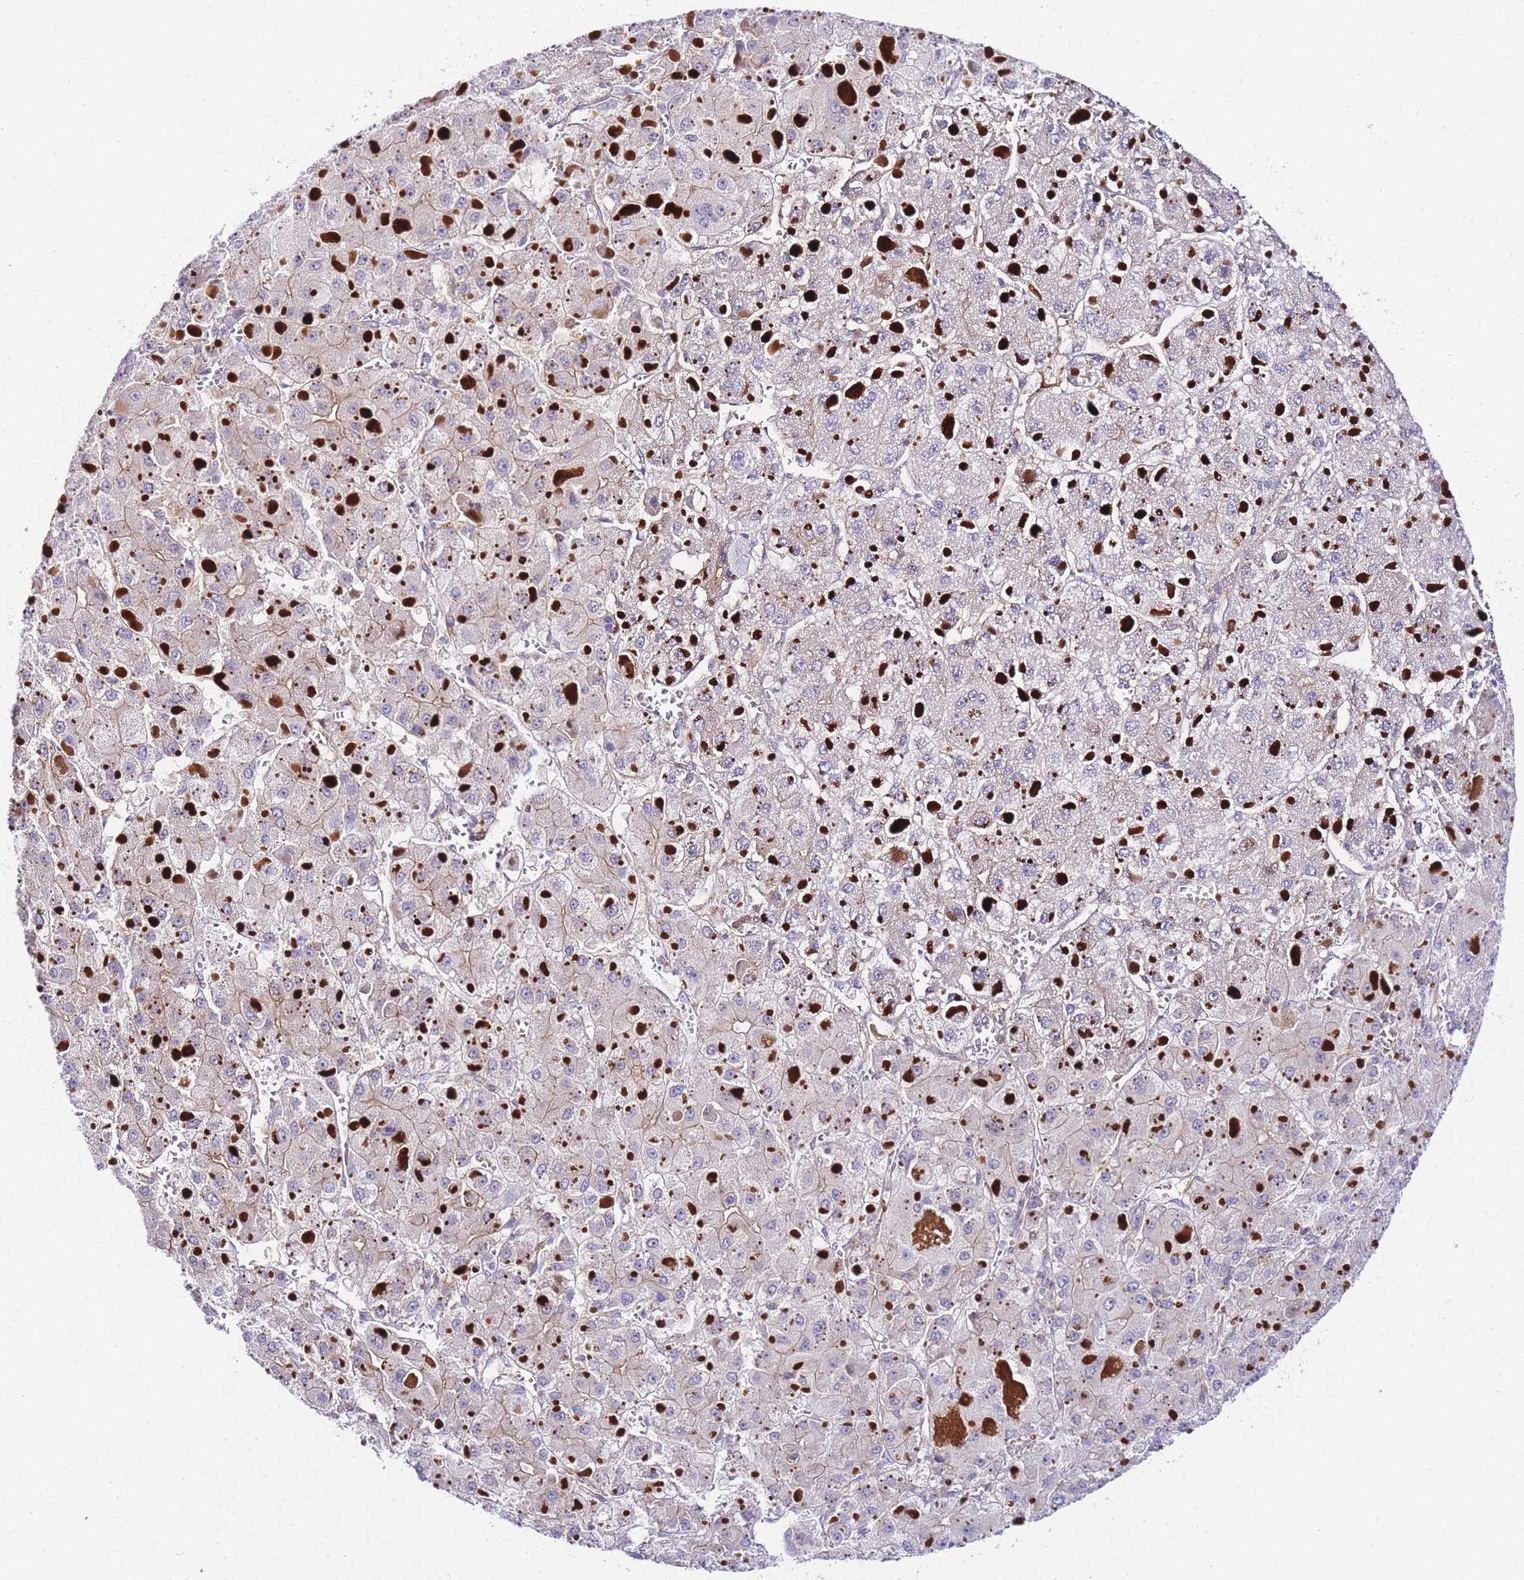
{"staining": {"intensity": "weak", "quantity": "25%-75%", "location": "cytoplasmic/membranous"}, "tissue": "liver cancer", "cell_type": "Tumor cells", "image_type": "cancer", "snomed": [{"axis": "morphology", "description": "Carcinoma, Hepatocellular, NOS"}, {"axis": "topography", "description": "Liver"}], "caption": "This micrograph demonstrates immunohistochemistry (IHC) staining of liver cancer, with low weak cytoplasmic/membranous positivity in approximately 25%-75% of tumor cells.", "gene": "FBN3", "patient": {"sex": "female", "age": 73}}